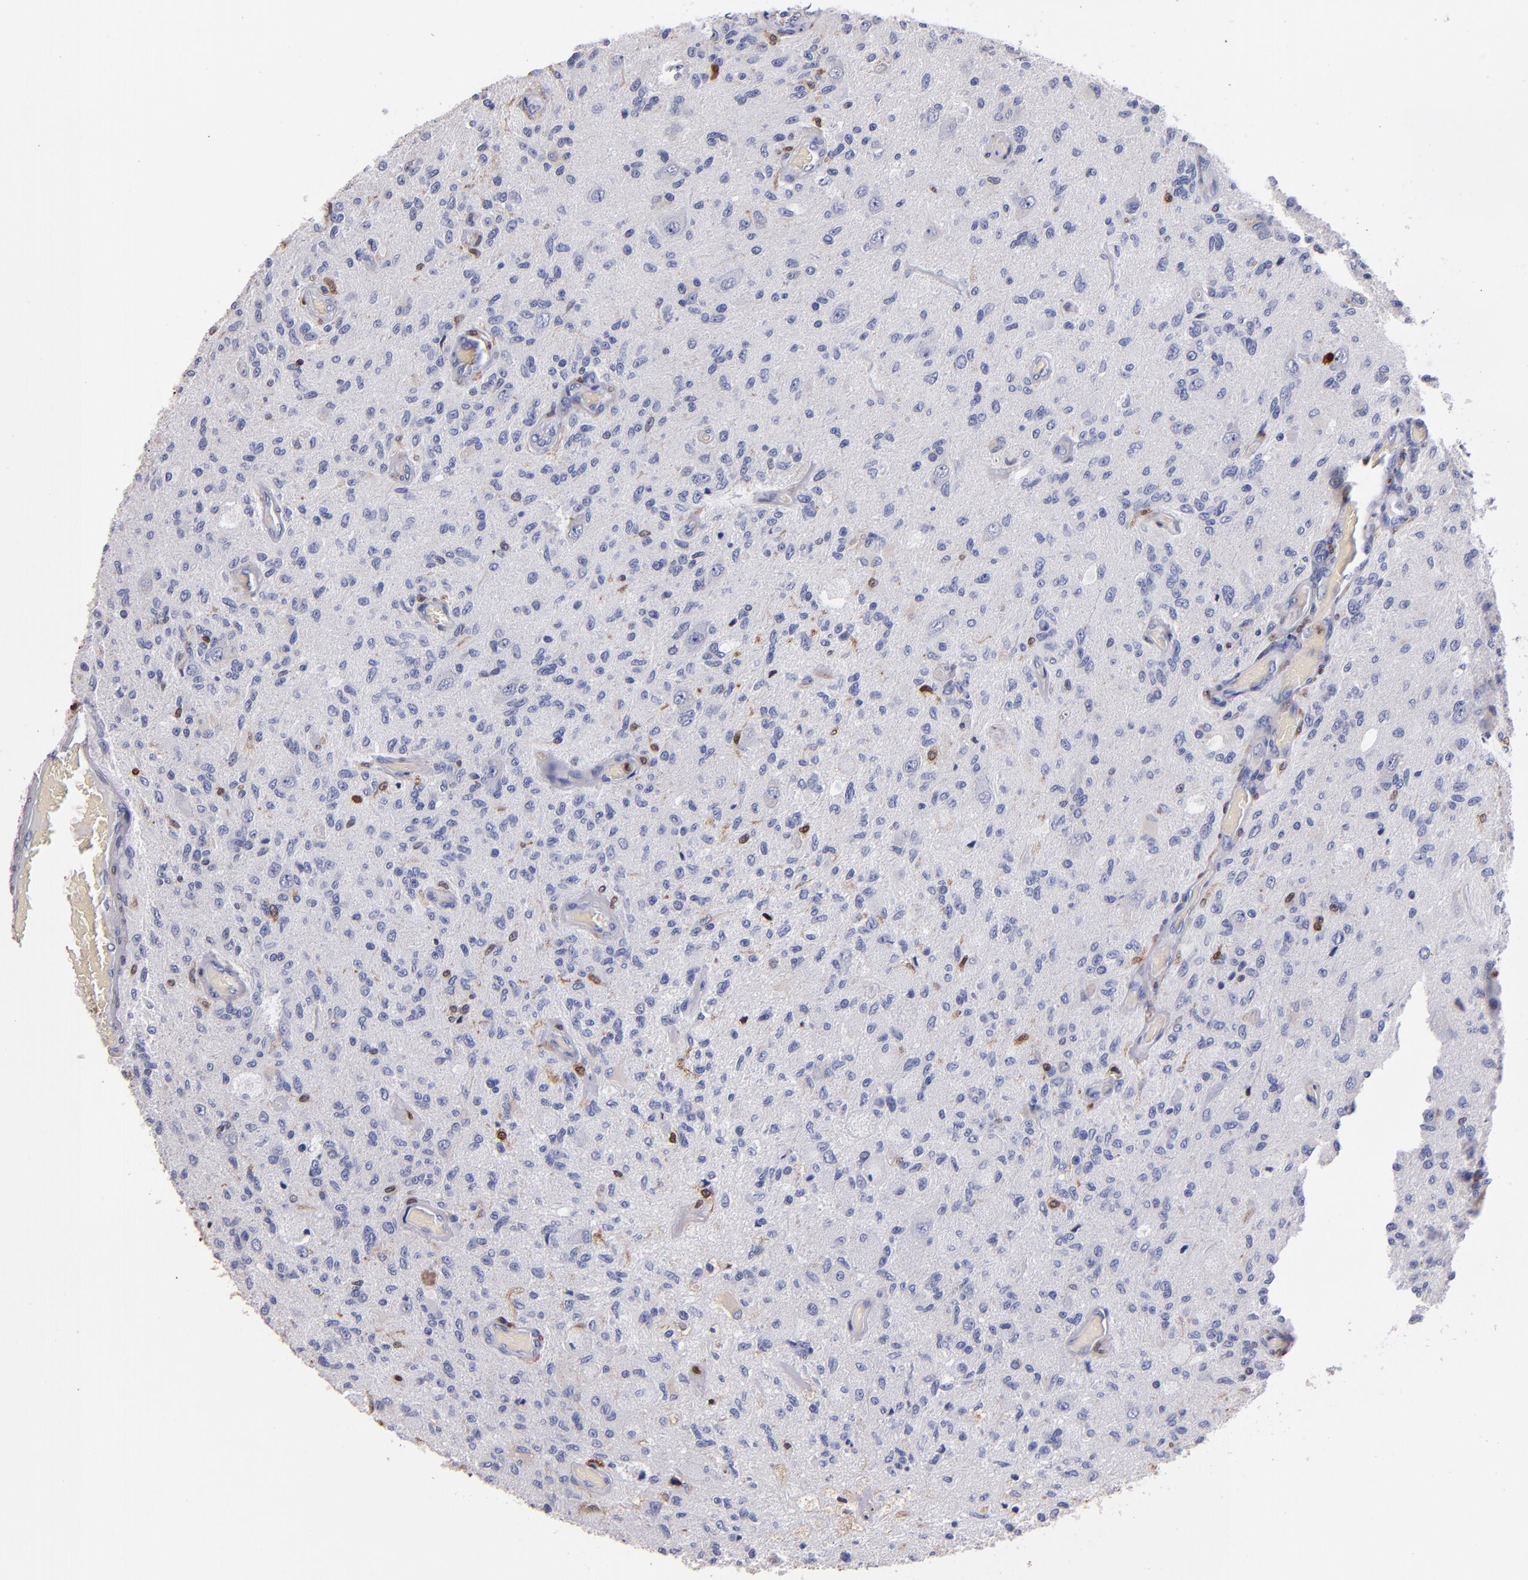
{"staining": {"intensity": "moderate", "quantity": "<25%", "location": "cytoplasmic/membranous,nuclear"}, "tissue": "glioma", "cell_type": "Tumor cells", "image_type": "cancer", "snomed": [{"axis": "morphology", "description": "Normal tissue, NOS"}, {"axis": "morphology", "description": "Glioma, malignant, High grade"}, {"axis": "topography", "description": "Cerebral cortex"}], "caption": "Immunohistochemistry image of malignant high-grade glioma stained for a protein (brown), which reveals low levels of moderate cytoplasmic/membranous and nuclear staining in approximately <25% of tumor cells.", "gene": "S100A4", "patient": {"sex": "male", "age": 77}}